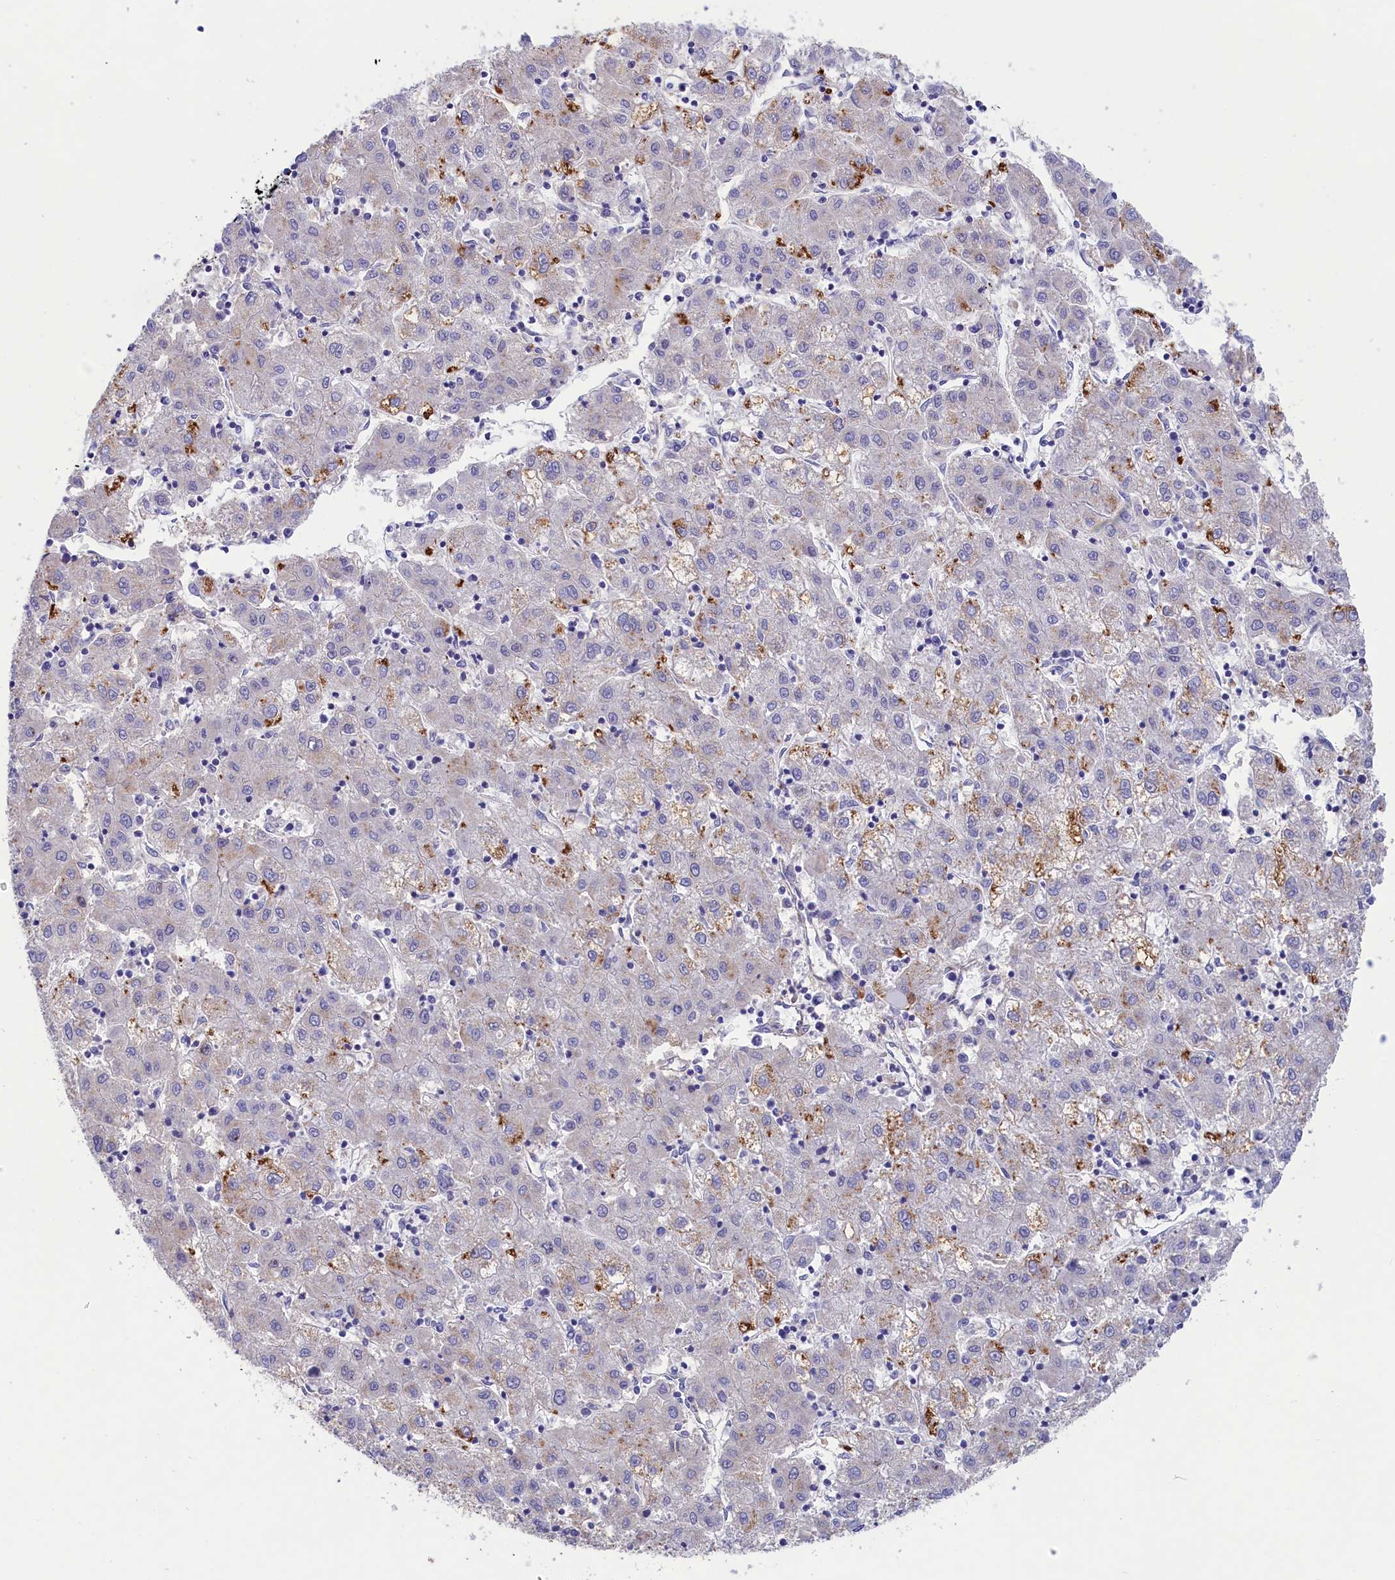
{"staining": {"intensity": "weak", "quantity": "<25%", "location": "cytoplasmic/membranous"}, "tissue": "liver cancer", "cell_type": "Tumor cells", "image_type": "cancer", "snomed": [{"axis": "morphology", "description": "Carcinoma, Hepatocellular, NOS"}, {"axis": "topography", "description": "Liver"}], "caption": "A histopathology image of human hepatocellular carcinoma (liver) is negative for staining in tumor cells.", "gene": "WDR6", "patient": {"sex": "male", "age": 72}}